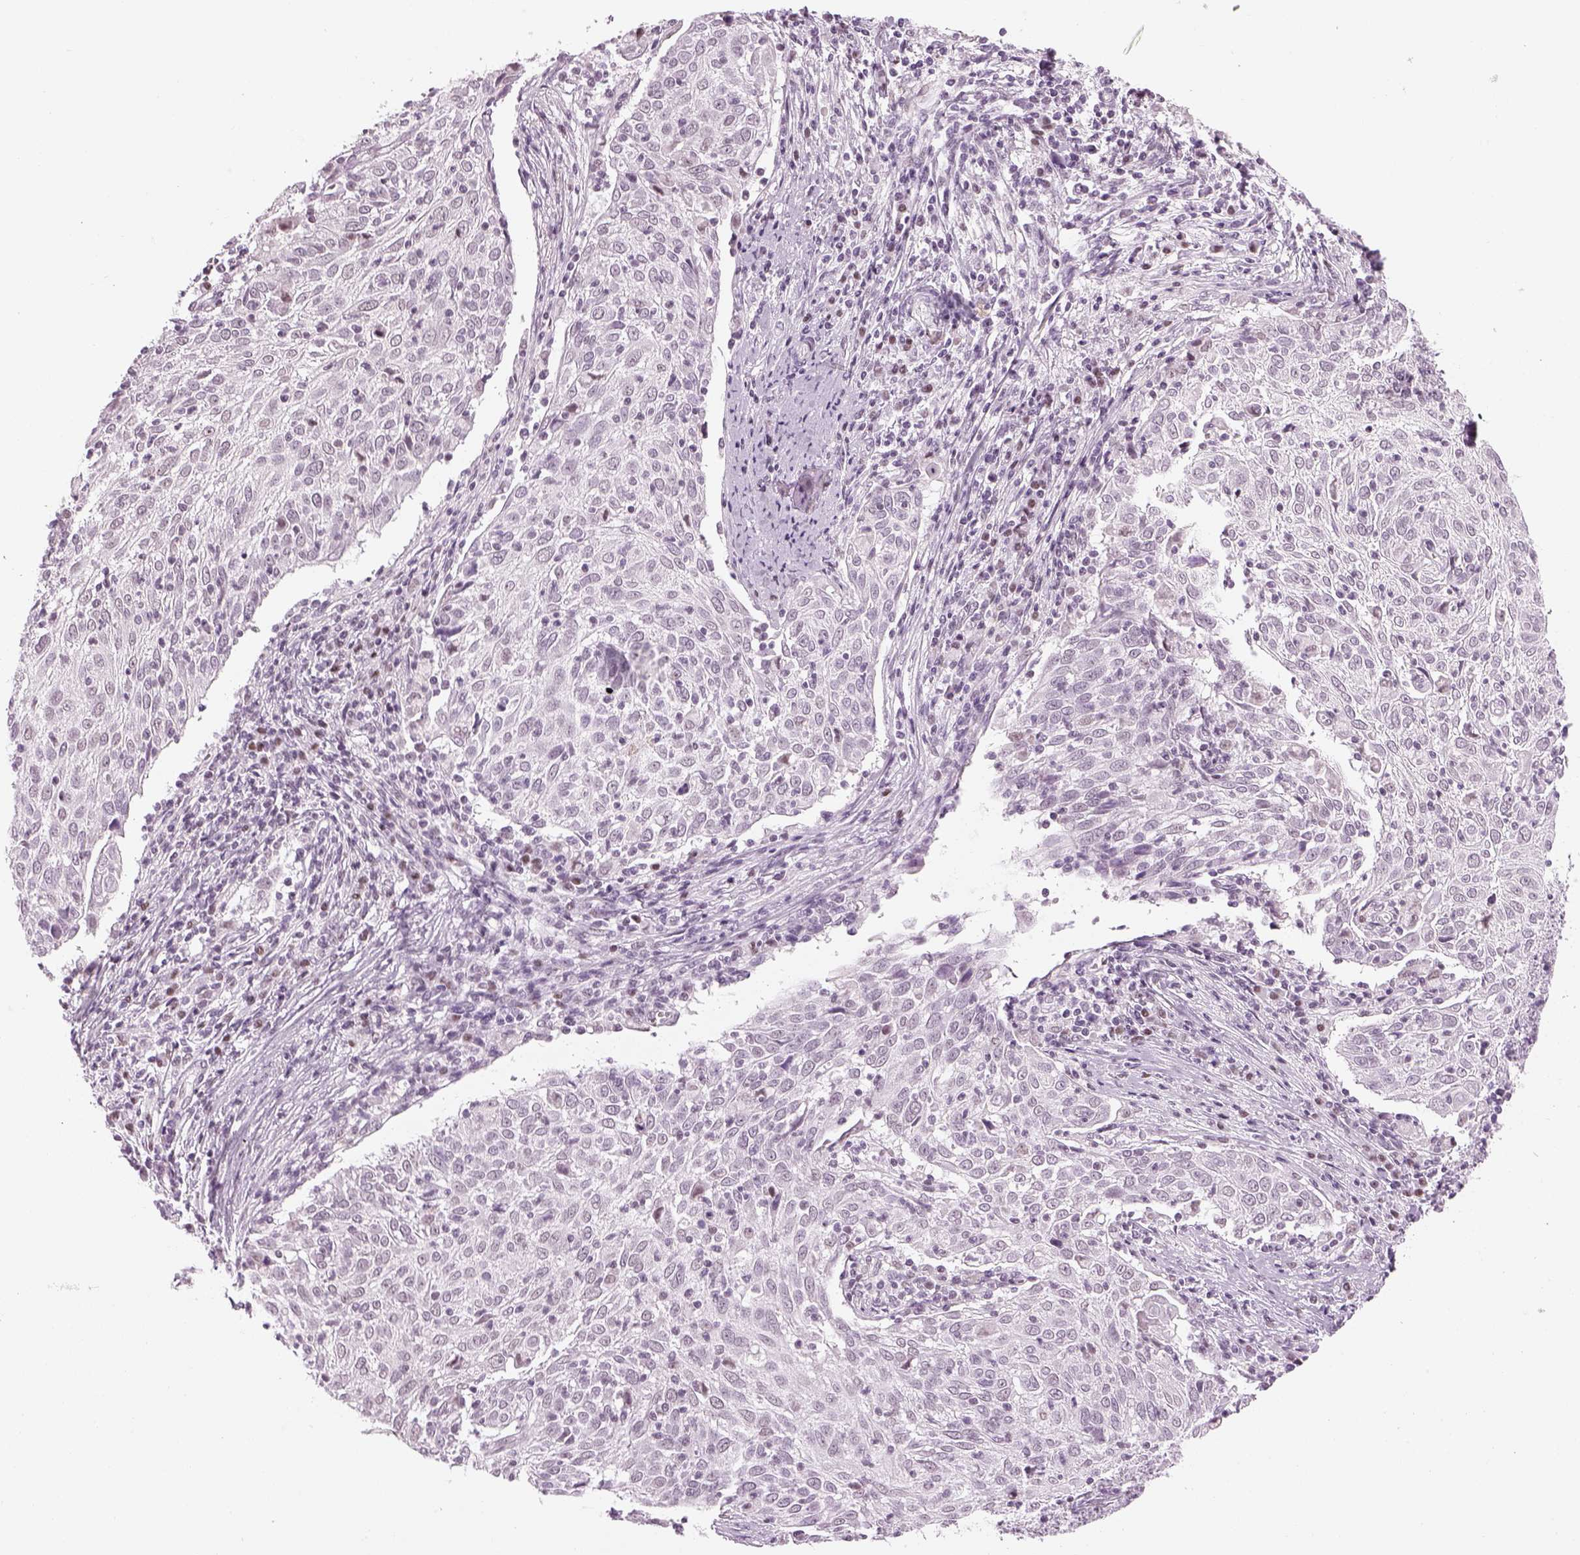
{"staining": {"intensity": "negative", "quantity": "none", "location": "none"}, "tissue": "cervical cancer", "cell_type": "Tumor cells", "image_type": "cancer", "snomed": [{"axis": "morphology", "description": "Squamous cell carcinoma, NOS"}, {"axis": "topography", "description": "Cervix"}], "caption": "This is an immunohistochemistry photomicrograph of human cervical squamous cell carcinoma. There is no staining in tumor cells.", "gene": "KCNG2", "patient": {"sex": "female", "age": 39}}